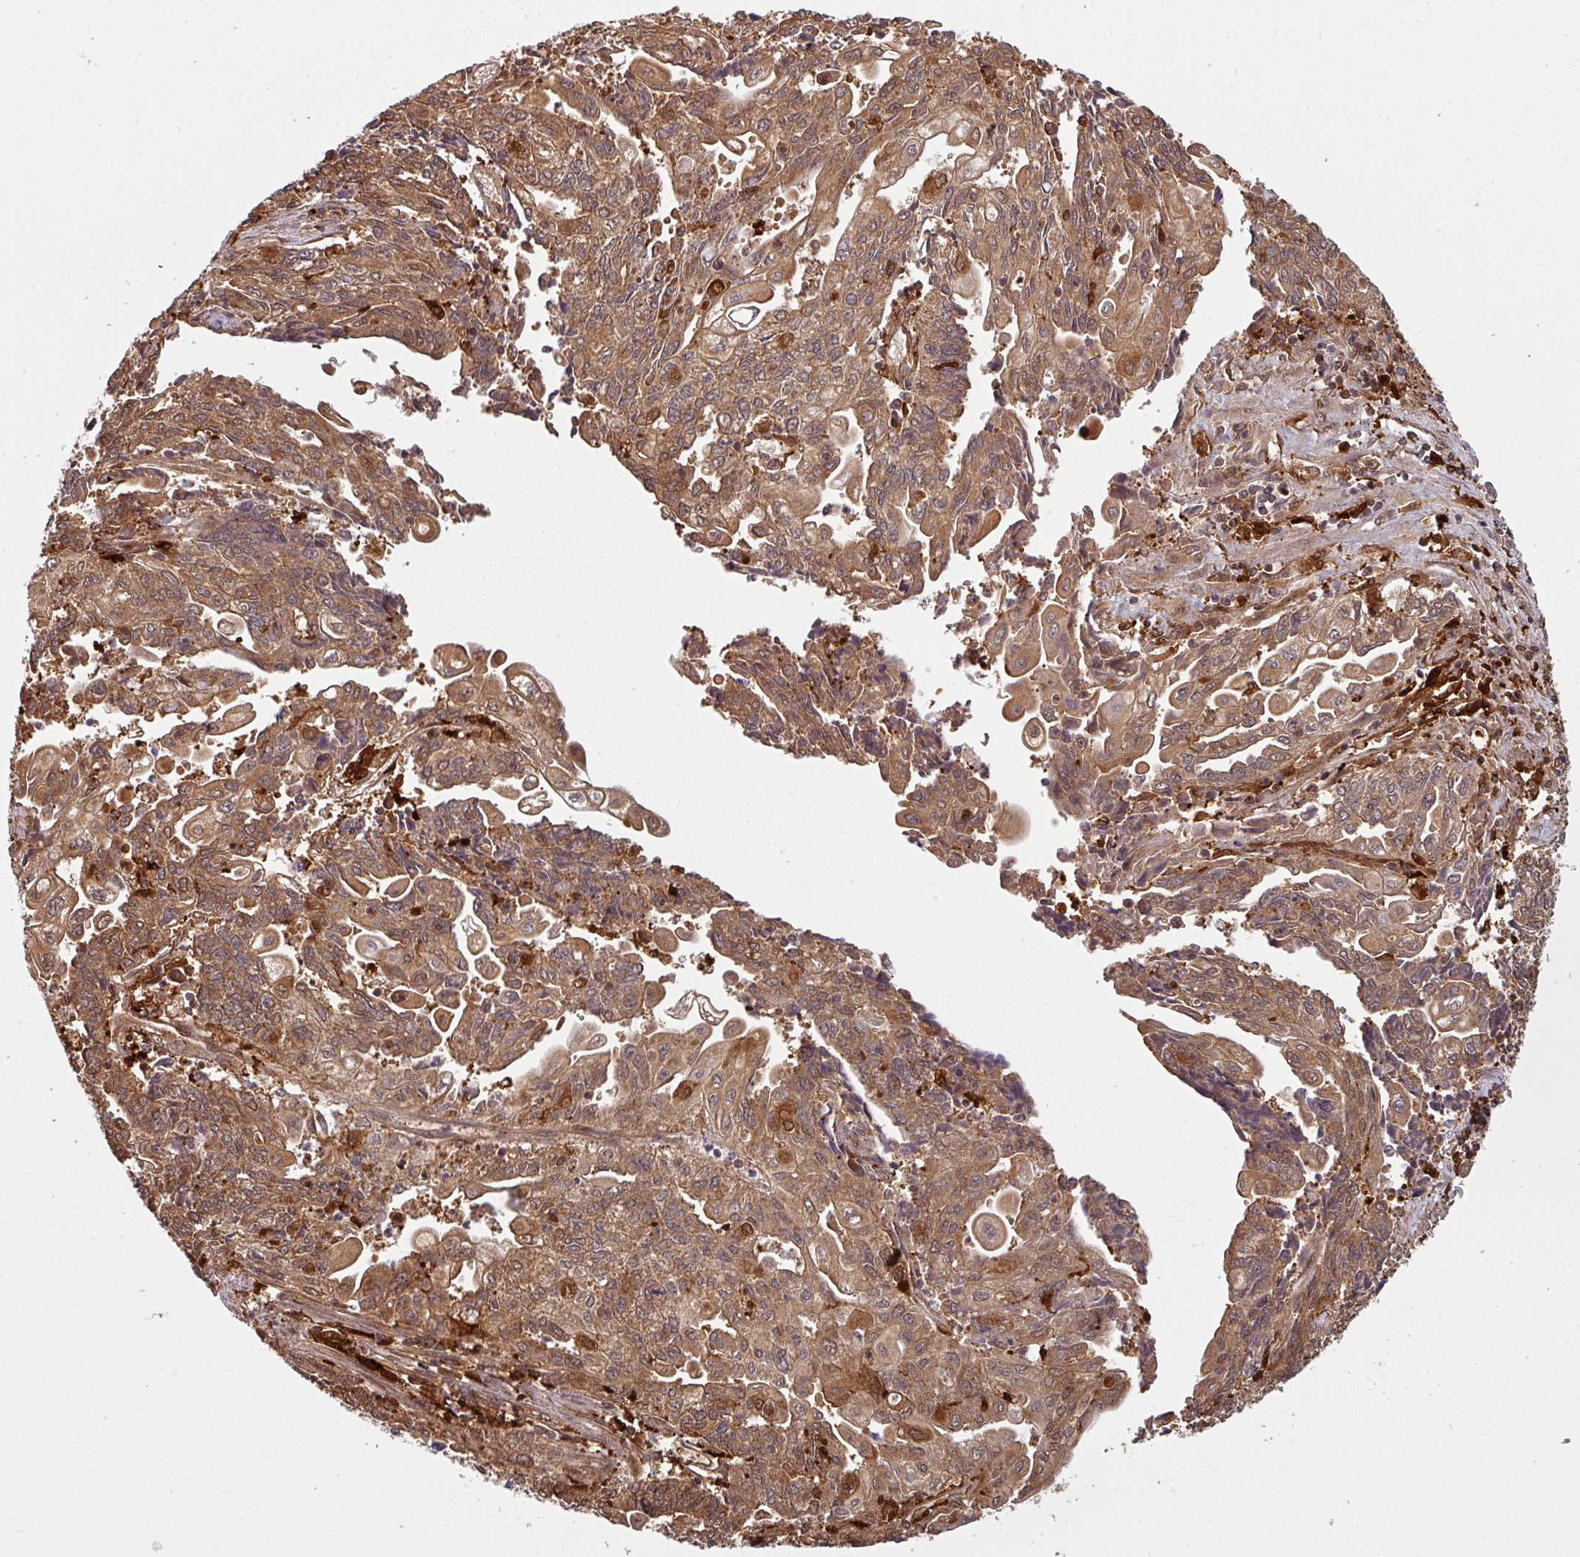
{"staining": {"intensity": "moderate", "quantity": ">75%", "location": "cytoplasmic/membranous,nuclear"}, "tissue": "endometrial cancer", "cell_type": "Tumor cells", "image_type": "cancer", "snomed": [{"axis": "morphology", "description": "Adenocarcinoma, NOS"}, {"axis": "topography", "description": "Endometrium"}], "caption": "Adenocarcinoma (endometrial) stained with immunohistochemistry (IHC) reveals moderate cytoplasmic/membranous and nuclear expression in about >75% of tumor cells. (DAB (3,3'-diaminobenzidine) IHC with brightfield microscopy, high magnification).", "gene": "KCTD11", "patient": {"sex": "female", "age": 54}}